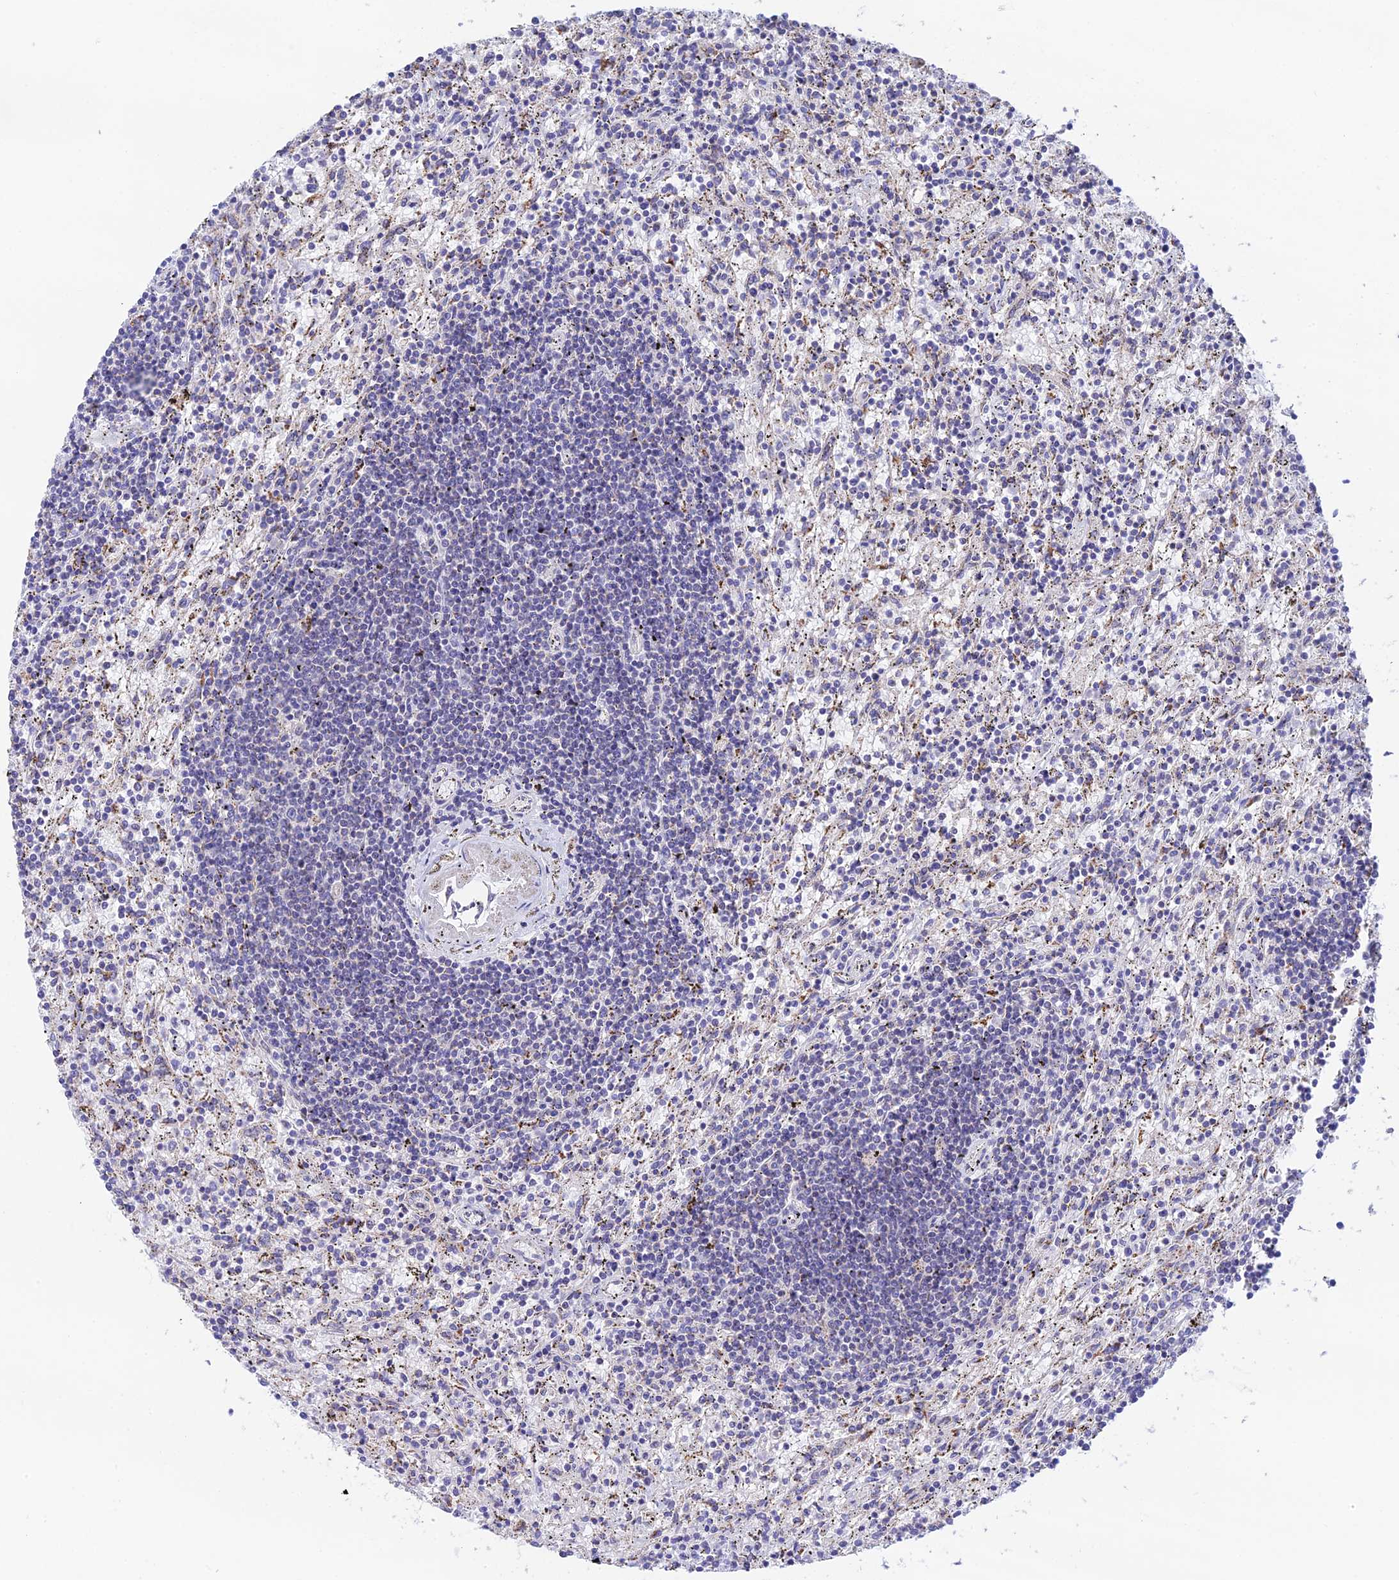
{"staining": {"intensity": "negative", "quantity": "none", "location": "none"}, "tissue": "lymphoma", "cell_type": "Tumor cells", "image_type": "cancer", "snomed": [{"axis": "morphology", "description": "Malignant lymphoma, non-Hodgkin's type, Low grade"}, {"axis": "topography", "description": "Spleen"}], "caption": "A high-resolution histopathology image shows IHC staining of malignant lymphoma, non-Hodgkin's type (low-grade), which demonstrates no significant positivity in tumor cells. (Brightfield microscopy of DAB (3,3'-diaminobenzidine) immunohistochemistry (IHC) at high magnification).", "gene": "HSDL2", "patient": {"sex": "male", "age": 76}}